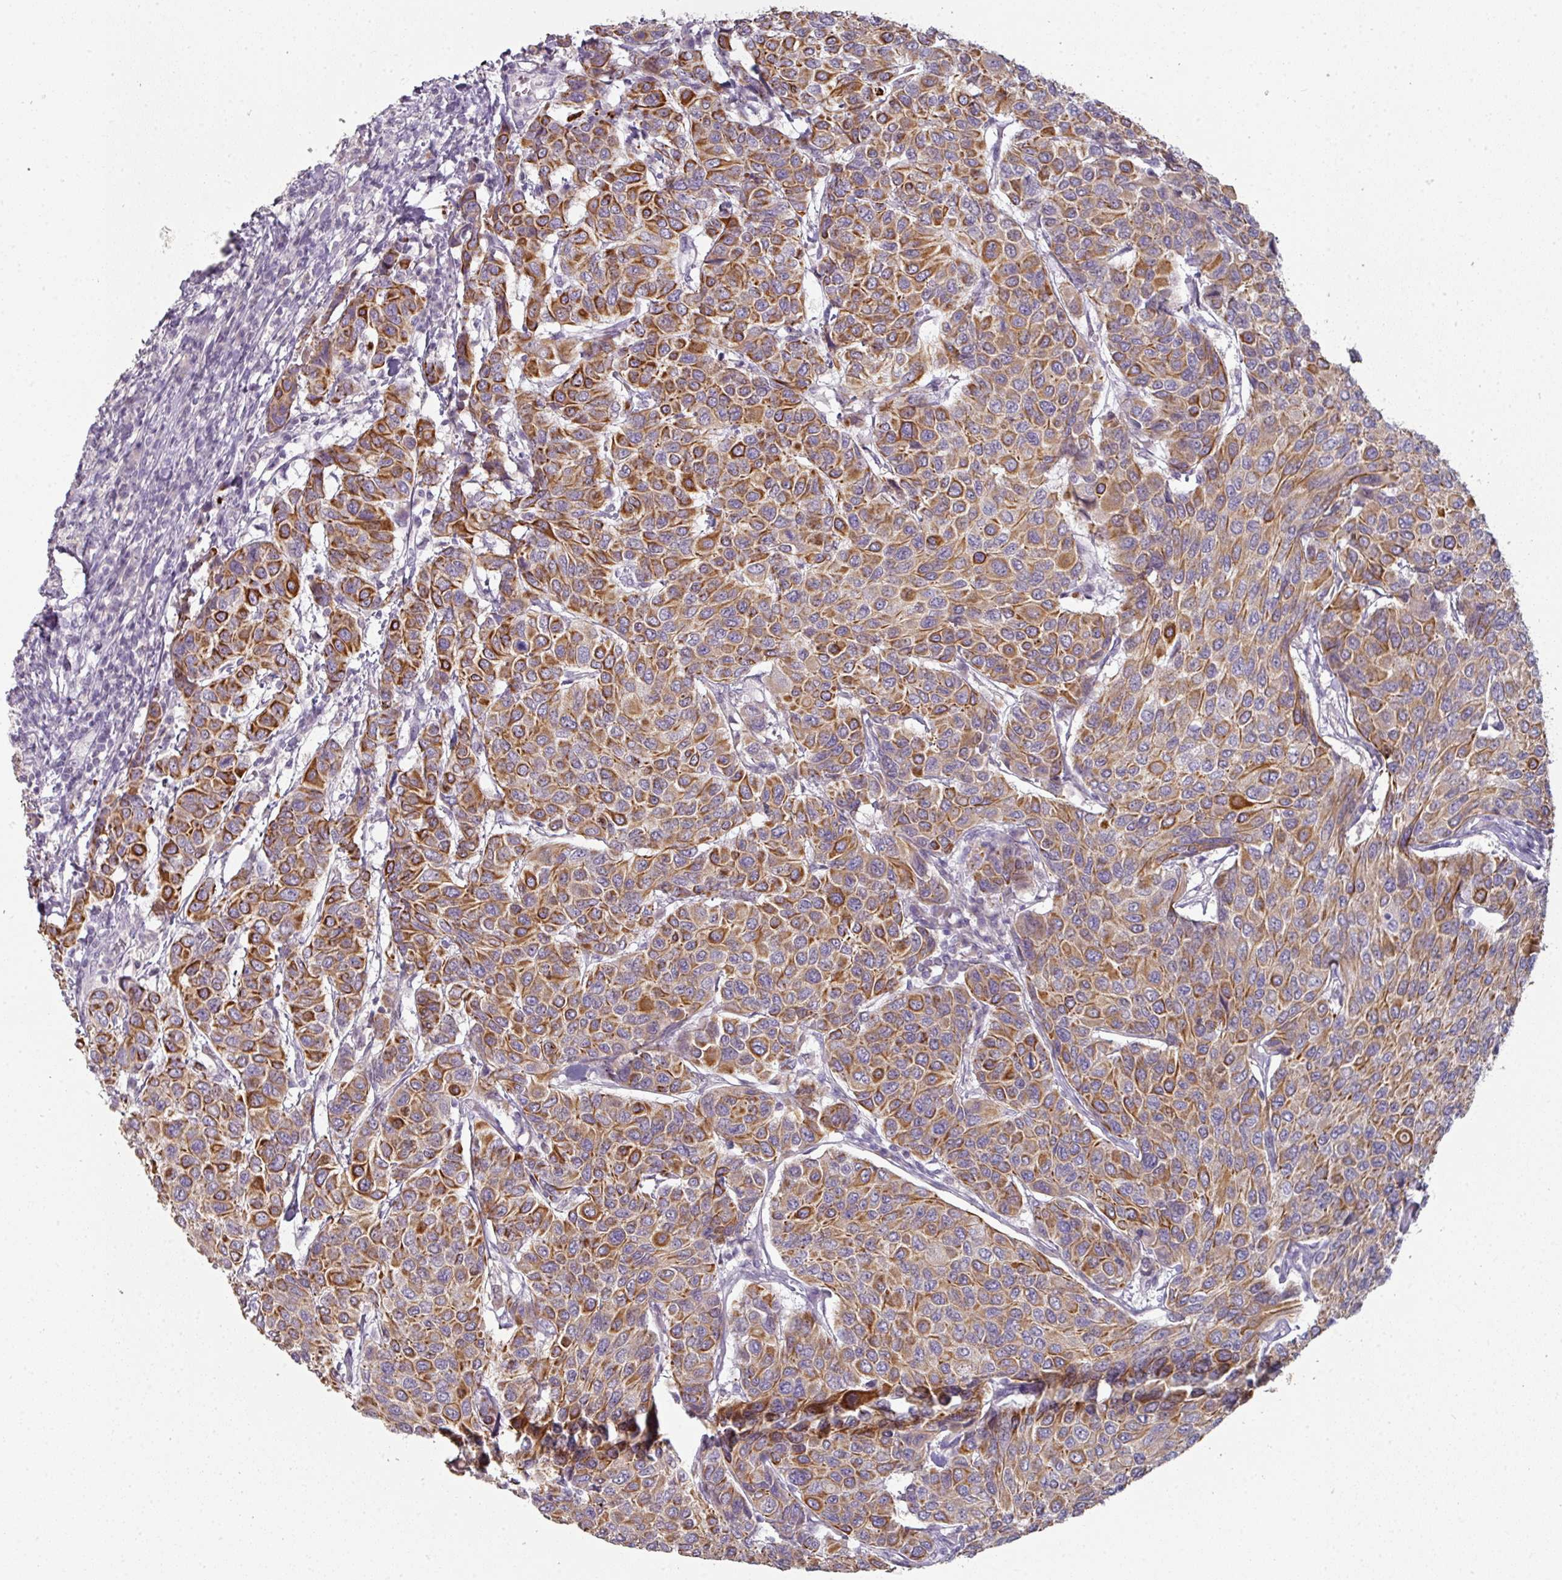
{"staining": {"intensity": "strong", "quantity": "25%-75%", "location": "cytoplasmic/membranous"}, "tissue": "breast cancer", "cell_type": "Tumor cells", "image_type": "cancer", "snomed": [{"axis": "morphology", "description": "Duct carcinoma"}, {"axis": "topography", "description": "Breast"}], "caption": "Immunohistochemical staining of breast cancer reveals high levels of strong cytoplasmic/membranous positivity in approximately 25%-75% of tumor cells.", "gene": "GTF2H3", "patient": {"sex": "female", "age": 55}}